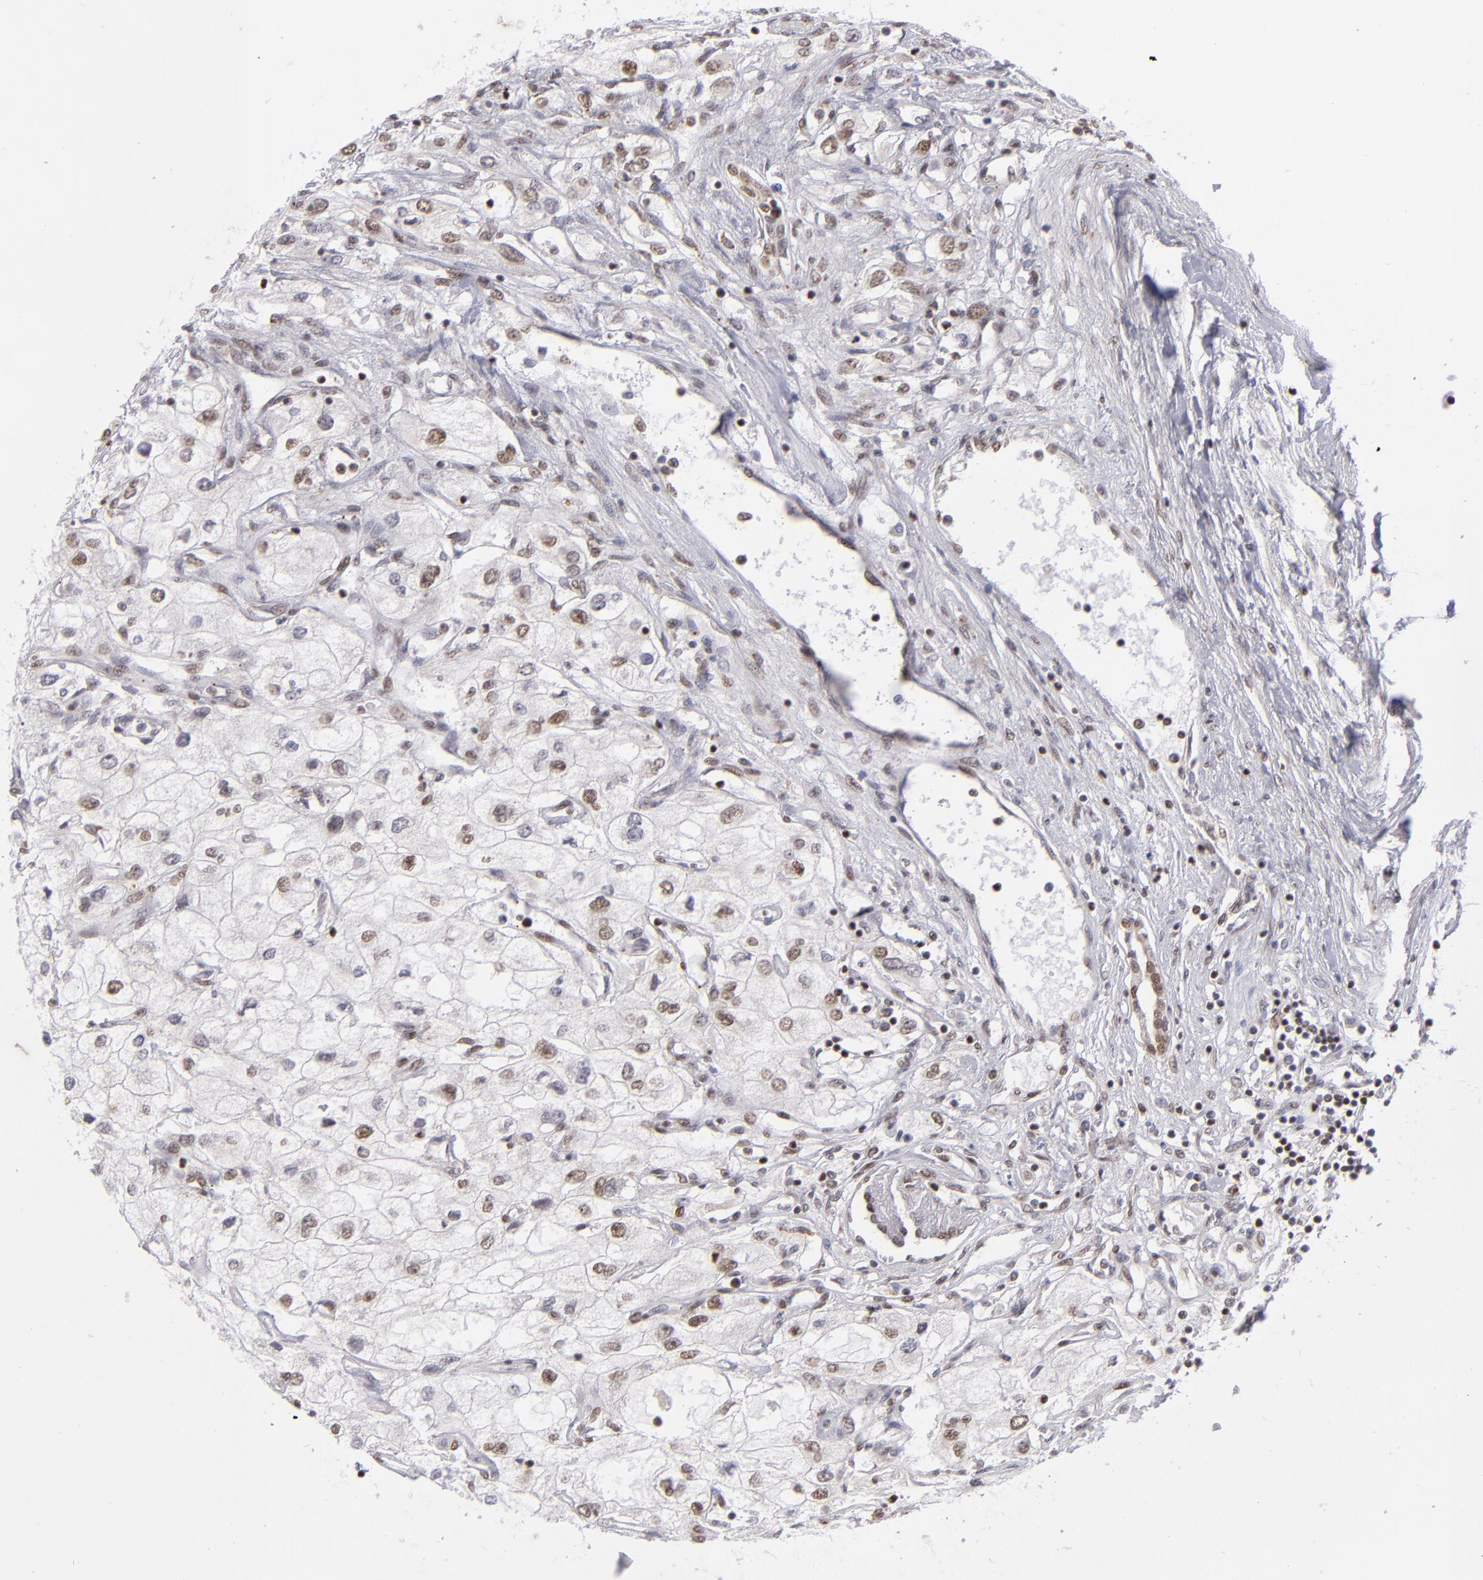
{"staining": {"intensity": "moderate", "quantity": "25%-75%", "location": "nuclear"}, "tissue": "renal cancer", "cell_type": "Tumor cells", "image_type": "cancer", "snomed": [{"axis": "morphology", "description": "Adenocarcinoma, NOS"}, {"axis": "topography", "description": "Kidney"}], "caption": "Moderate nuclear staining for a protein is seen in about 25%-75% of tumor cells of renal cancer using immunohistochemistry.", "gene": "MLLT3", "patient": {"sex": "male", "age": 57}}